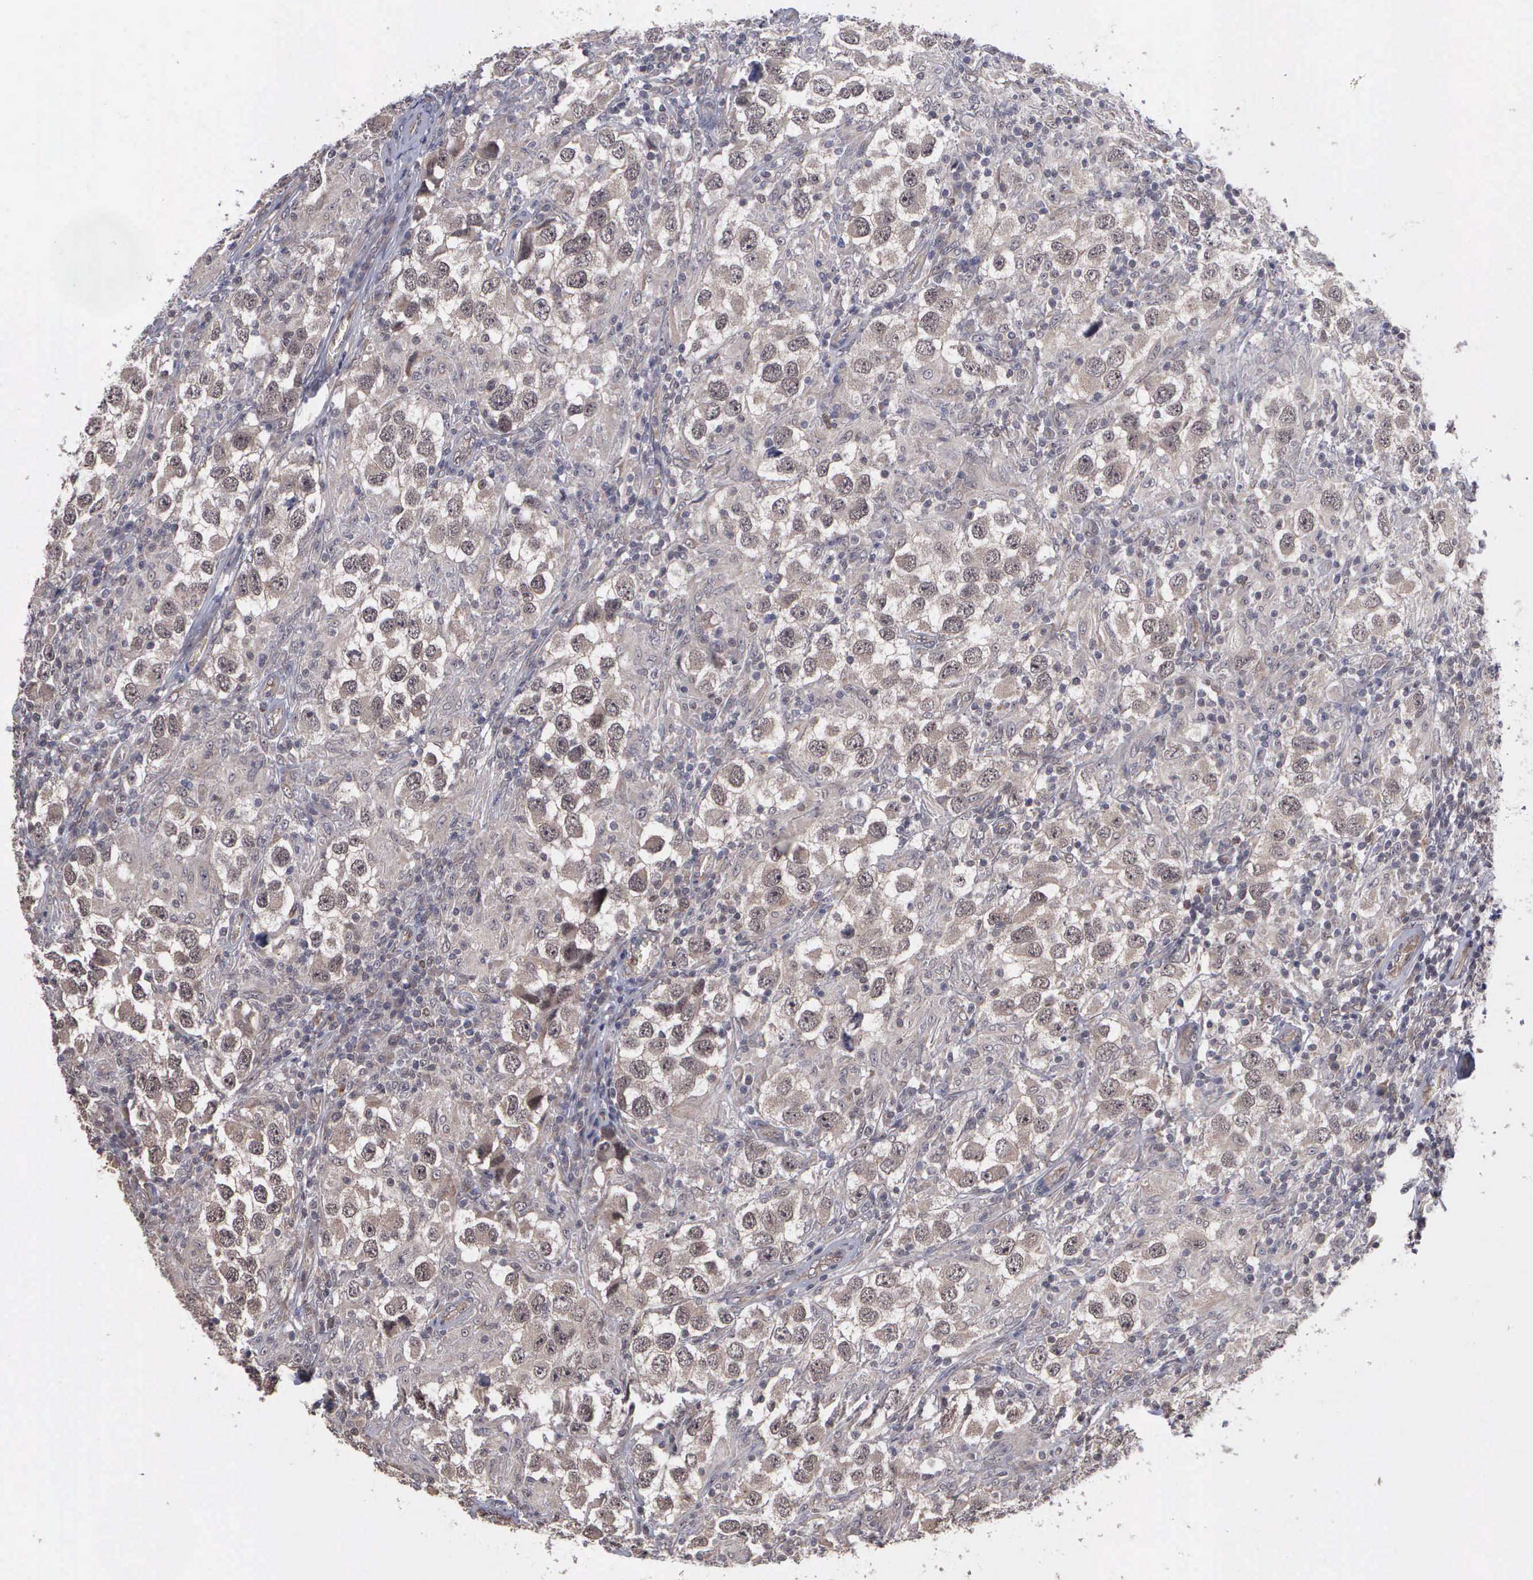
{"staining": {"intensity": "weak", "quantity": ">75%", "location": "cytoplasmic/membranous"}, "tissue": "testis cancer", "cell_type": "Tumor cells", "image_type": "cancer", "snomed": [{"axis": "morphology", "description": "Carcinoma, Embryonal, NOS"}, {"axis": "topography", "description": "Testis"}], "caption": "Testis embryonal carcinoma was stained to show a protein in brown. There is low levels of weak cytoplasmic/membranous staining in approximately >75% of tumor cells.", "gene": "MAP3K9", "patient": {"sex": "male", "age": 21}}